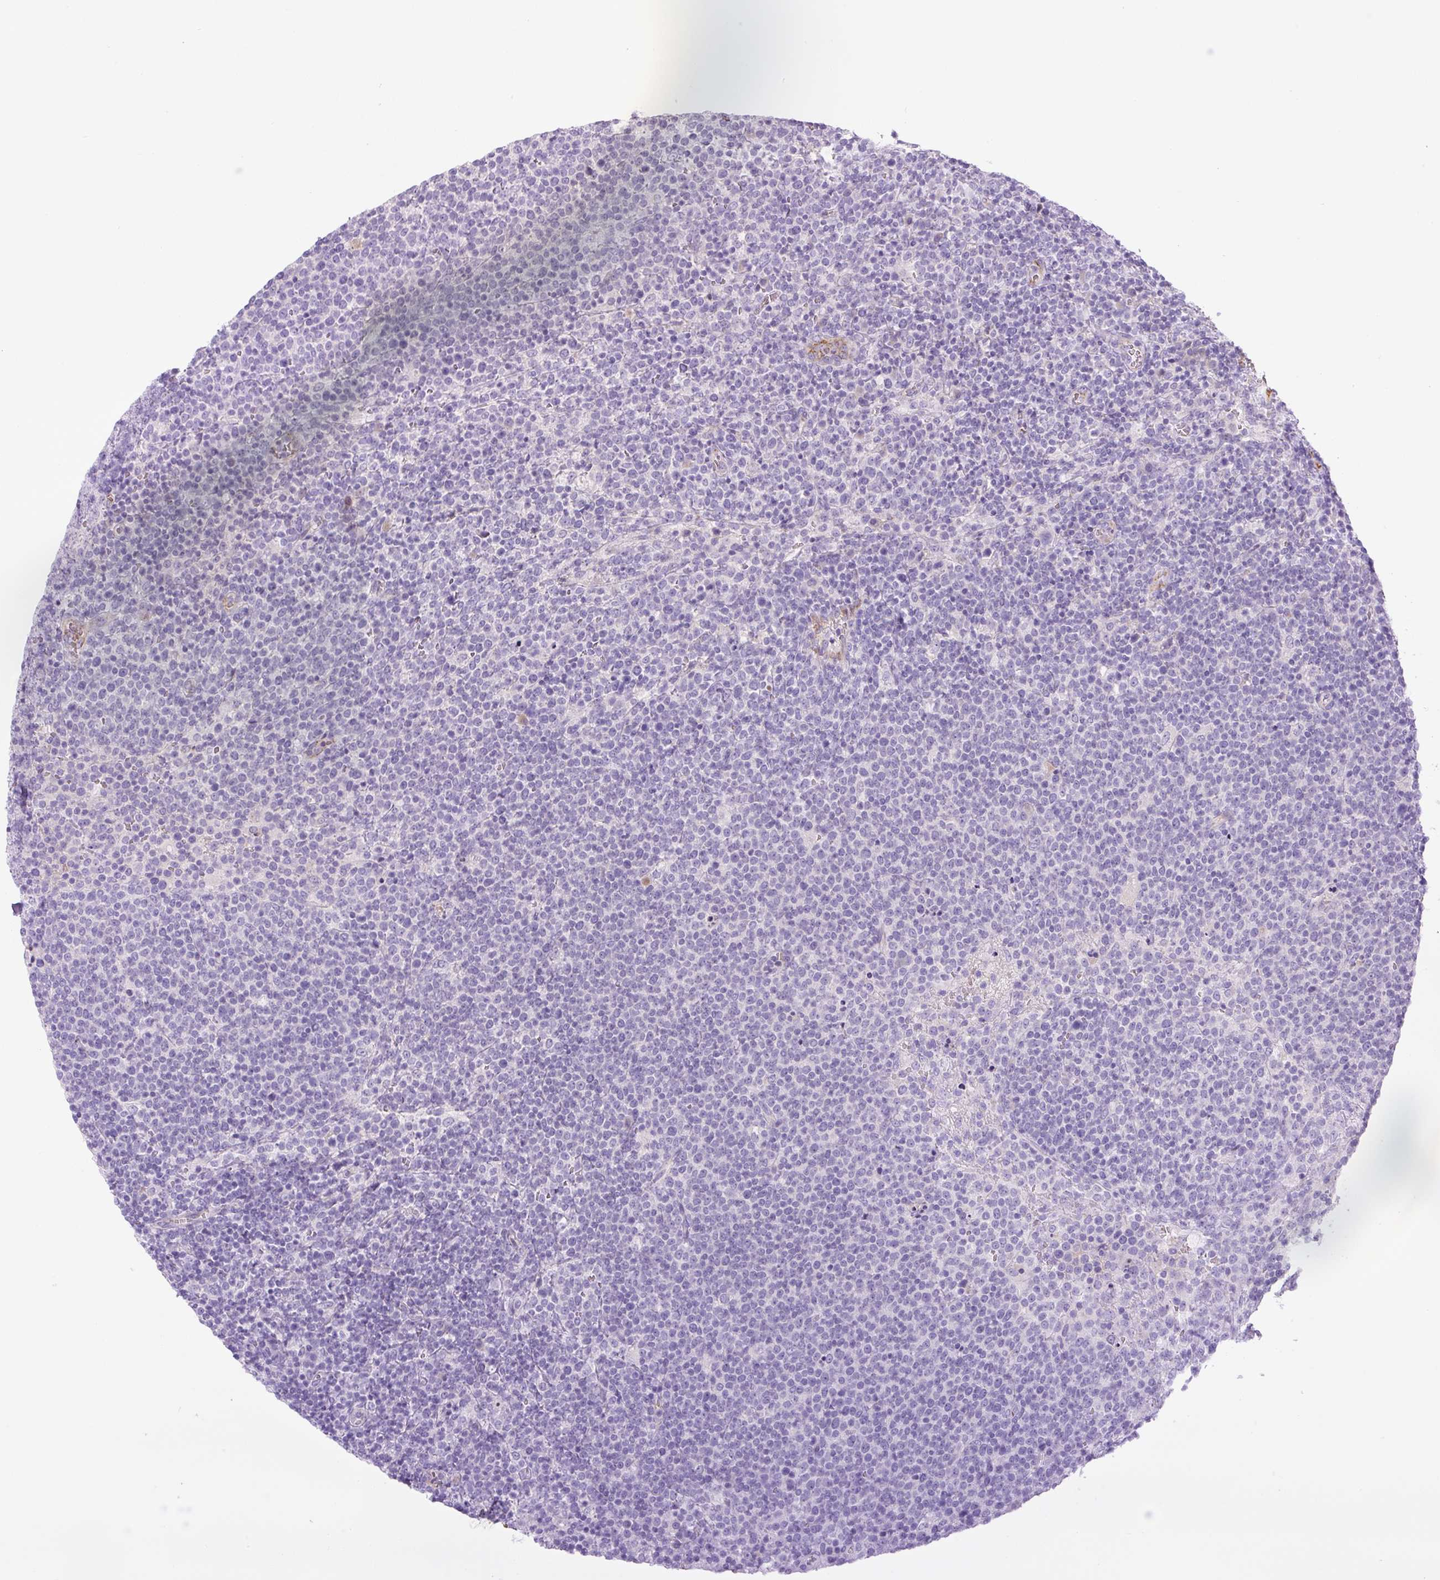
{"staining": {"intensity": "negative", "quantity": "none", "location": "none"}, "tissue": "lymphoma", "cell_type": "Tumor cells", "image_type": "cancer", "snomed": [{"axis": "morphology", "description": "Malignant lymphoma, non-Hodgkin's type, High grade"}, {"axis": "topography", "description": "Lymph node"}], "caption": "Immunohistochemical staining of human lymphoma shows no significant expression in tumor cells.", "gene": "RSPO4", "patient": {"sex": "male", "age": 61}}